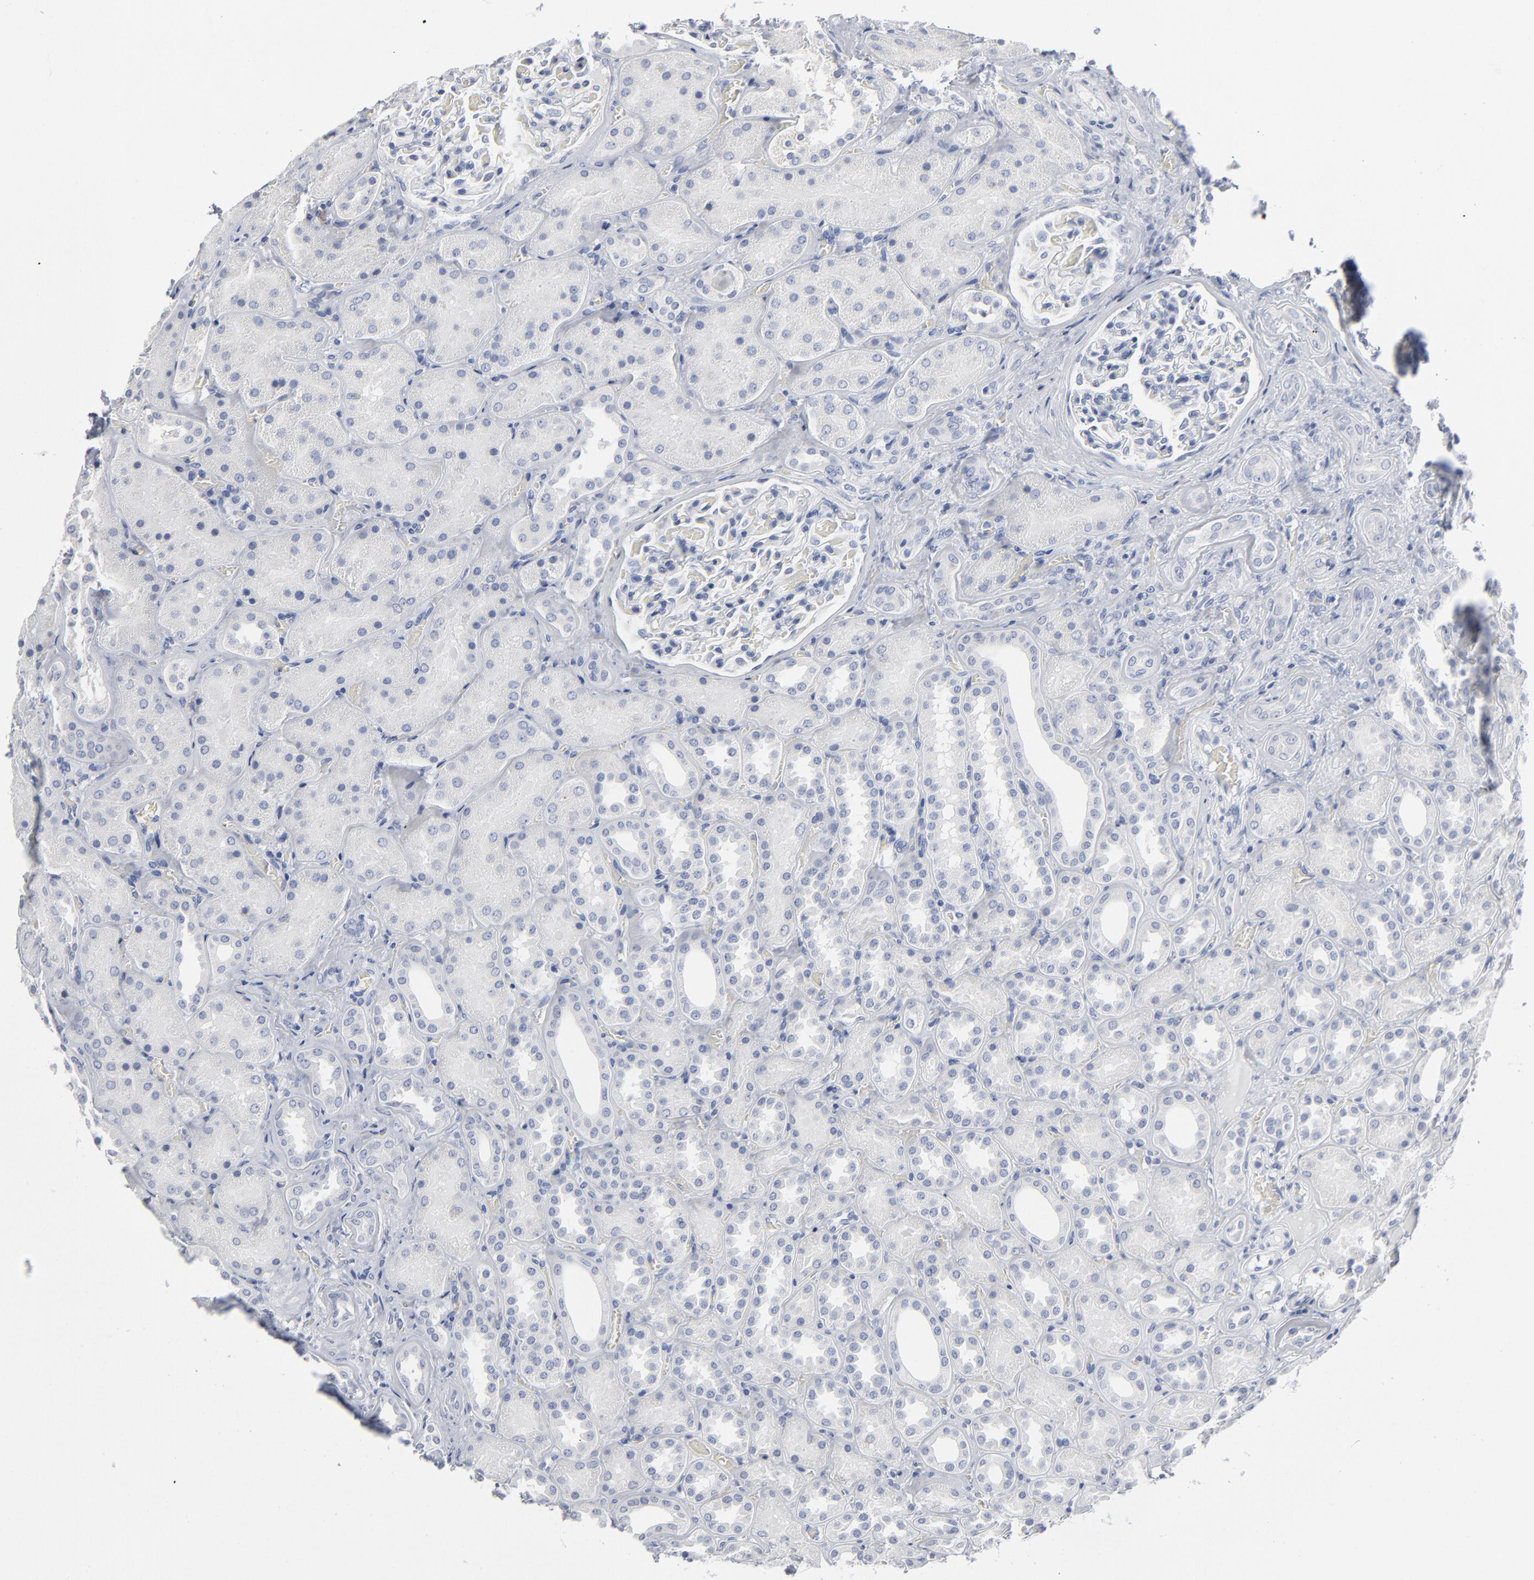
{"staining": {"intensity": "negative", "quantity": "none", "location": "none"}, "tissue": "kidney", "cell_type": "Cells in glomeruli", "image_type": "normal", "snomed": [{"axis": "morphology", "description": "Normal tissue, NOS"}, {"axis": "topography", "description": "Kidney"}], "caption": "Histopathology image shows no significant protein staining in cells in glomeruli of unremarkable kidney. (DAB (3,3'-diaminobenzidine) IHC with hematoxylin counter stain).", "gene": "PAGE1", "patient": {"sex": "male", "age": 28}}